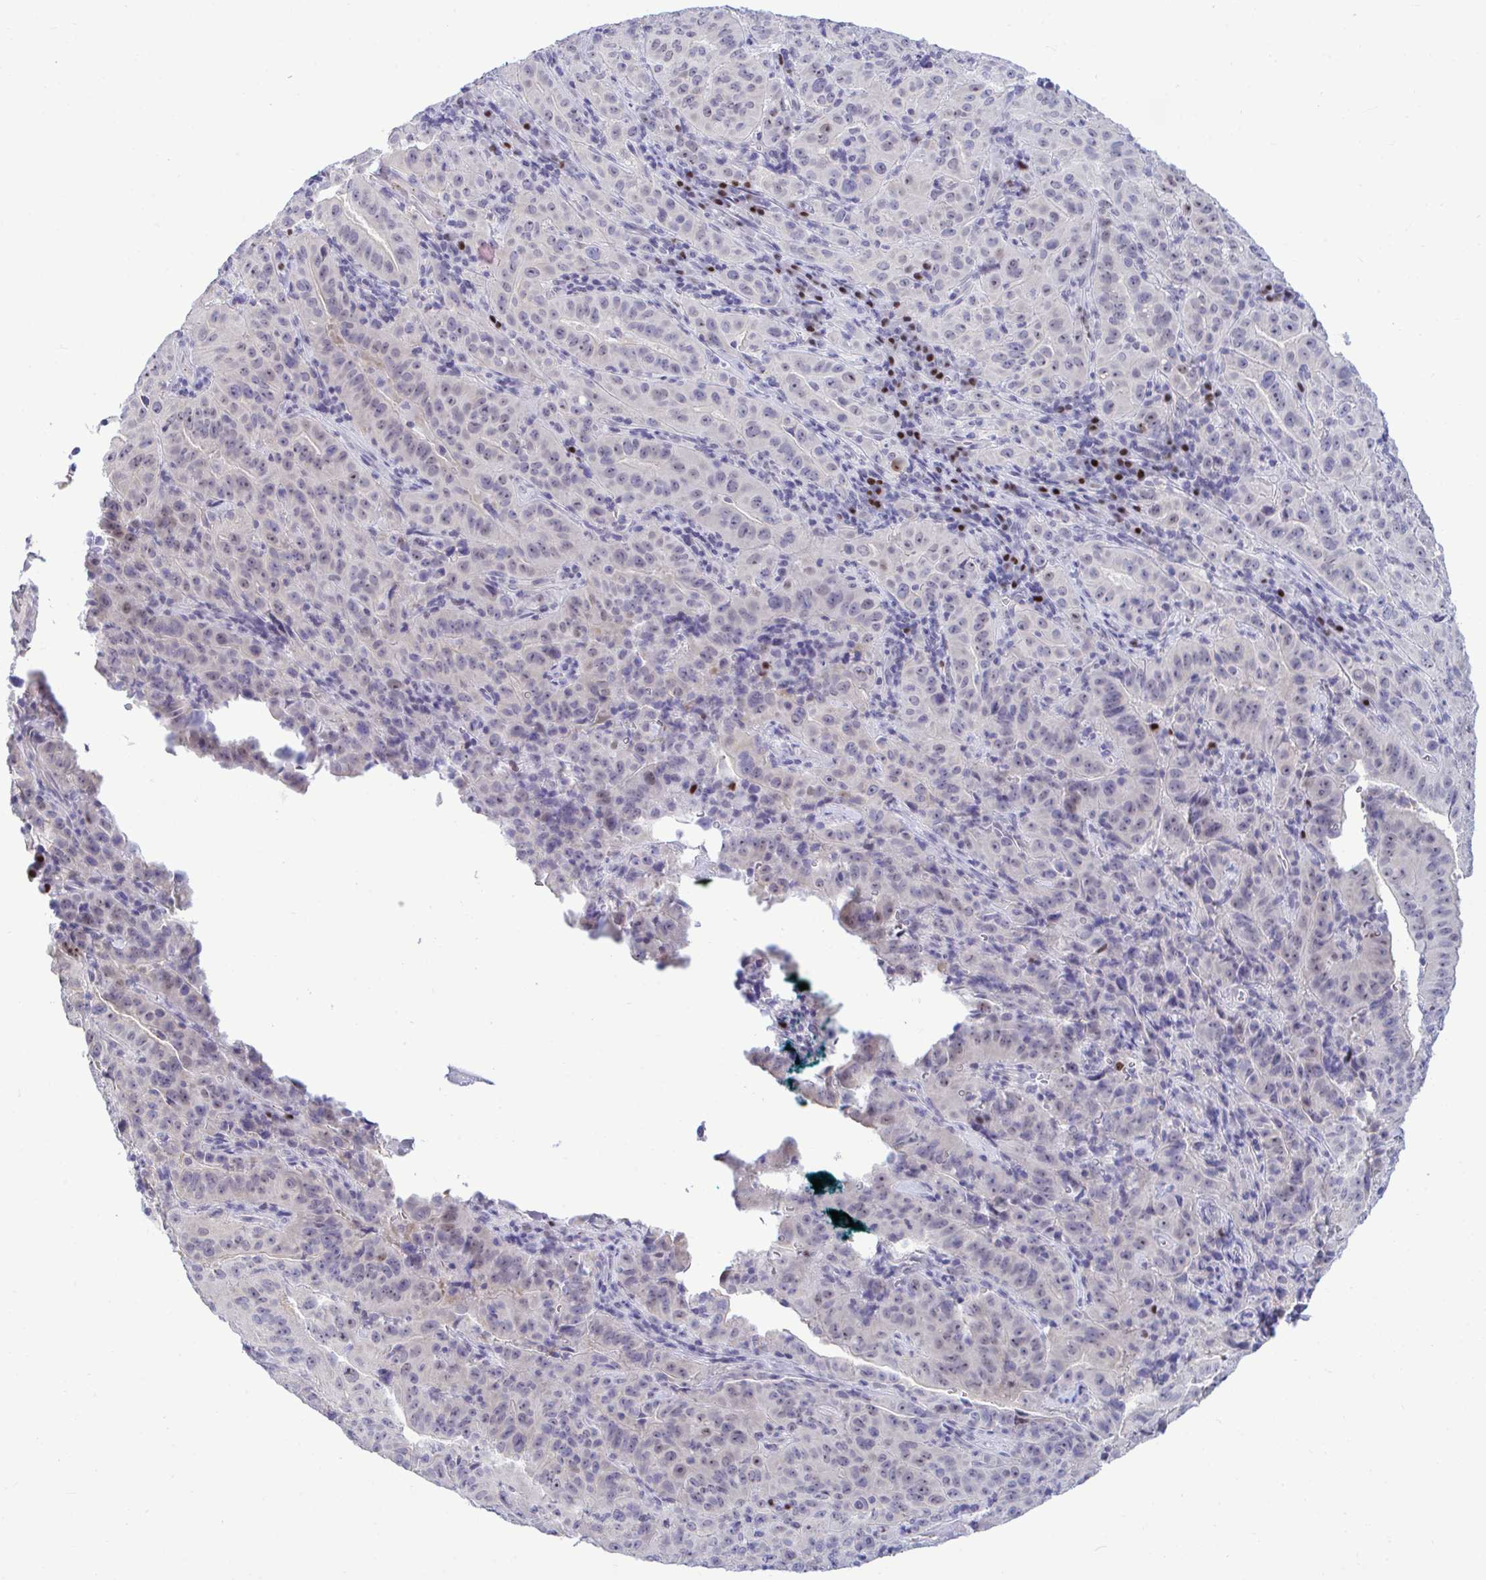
{"staining": {"intensity": "weak", "quantity": "<25%", "location": "nuclear"}, "tissue": "pancreatic cancer", "cell_type": "Tumor cells", "image_type": "cancer", "snomed": [{"axis": "morphology", "description": "Adenocarcinoma, NOS"}, {"axis": "topography", "description": "Pancreas"}], "caption": "The micrograph demonstrates no staining of tumor cells in pancreatic cancer.", "gene": "SLC25A51", "patient": {"sex": "male", "age": 63}}